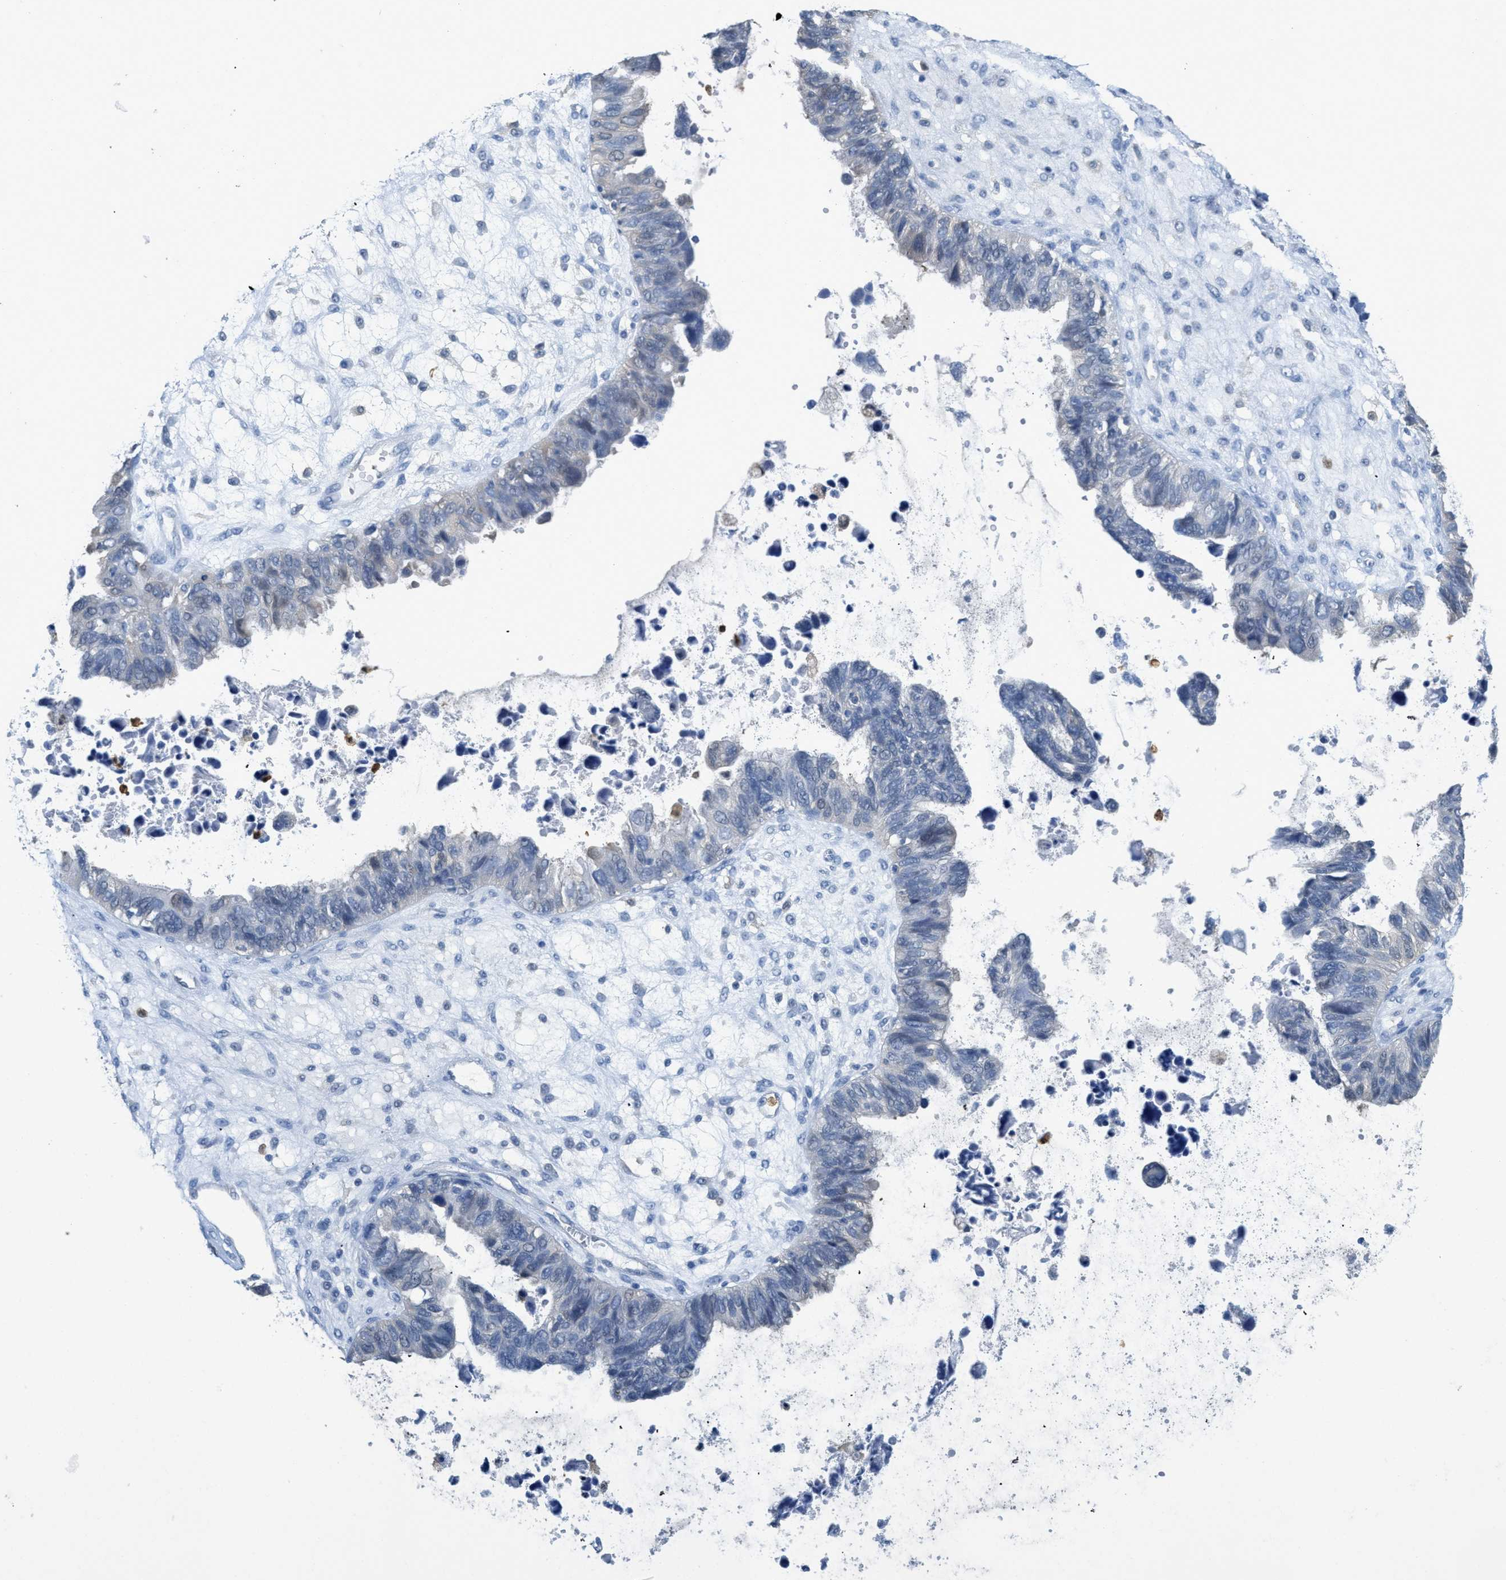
{"staining": {"intensity": "negative", "quantity": "none", "location": "none"}, "tissue": "ovarian cancer", "cell_type": "Tumor cells", "image_type": "cancer", "snomed": [{"axis": "morphology", "description": "Cystadenocarcinoma, serous, NOS"}, {"axis": "topography", "description": "Ovary"}], "caption": "Ovarian cancer was stained to show a protein in brown. There is no significant positivity in tumor cells.", "gene": "SERPINB1", "patient": {"sex": "female", "age": 79}}